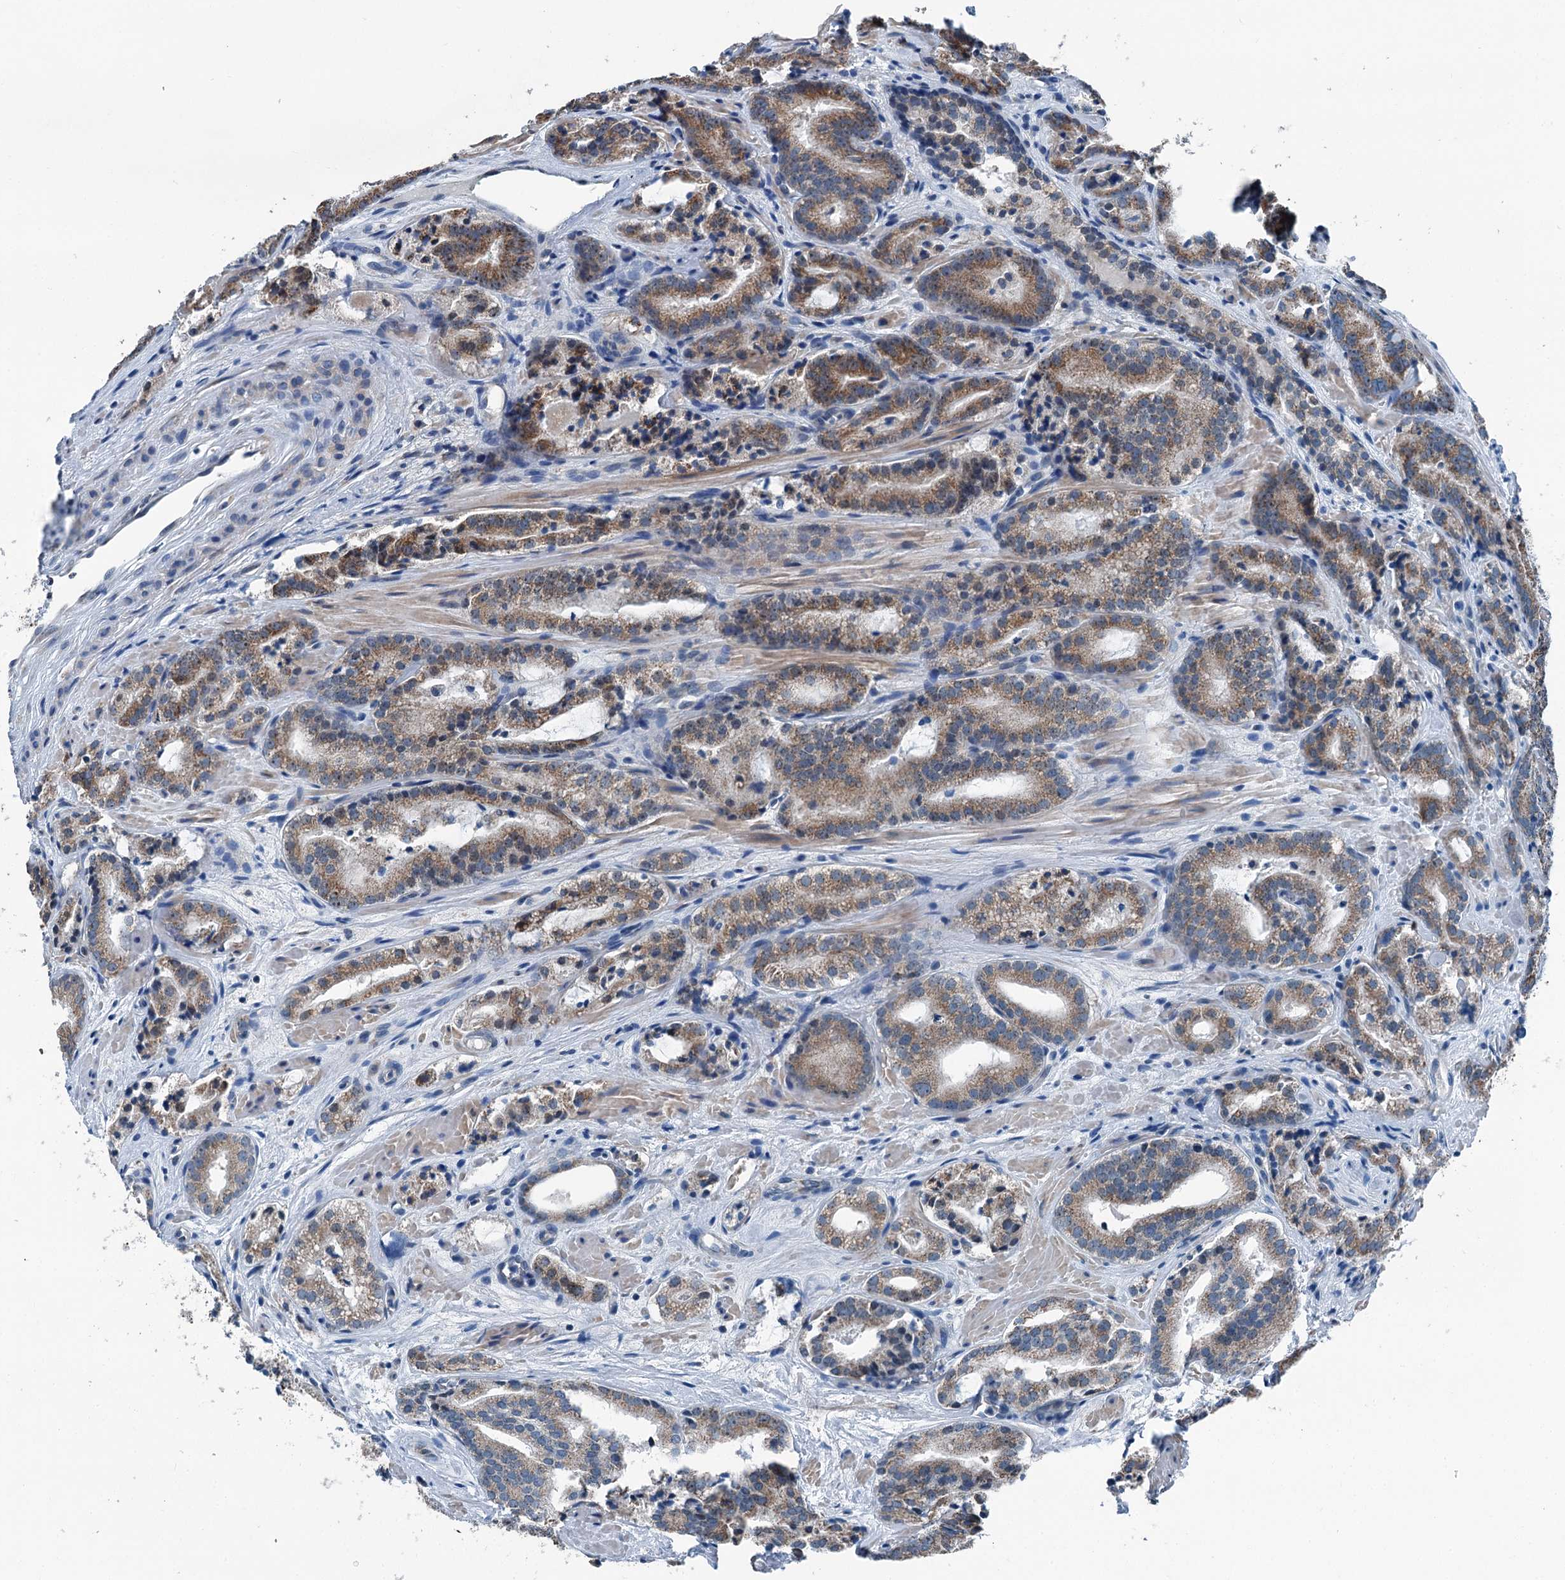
{"staining": {"intensity": "moderate", "quantity": ">75%", "location": "cytoplasmic/membranous"}, "tissue": "prostate cancer", "cell_type": "Tumor cells", "image_type": "cancer", "snomed": [{"axis": "morphology", "description": "Adenocarcinoma, High grade"}, {"axis": "topography", "description": "Prostate"}], "caption": "Tumor cells demonstrate medium levels of moderate cytoplasmic/membranous expression in about >75% of cells in high-grade adenocarcinoma (prostate).", "gene": "TRPT1", "patient": {"sex": "male", "age": 57}}